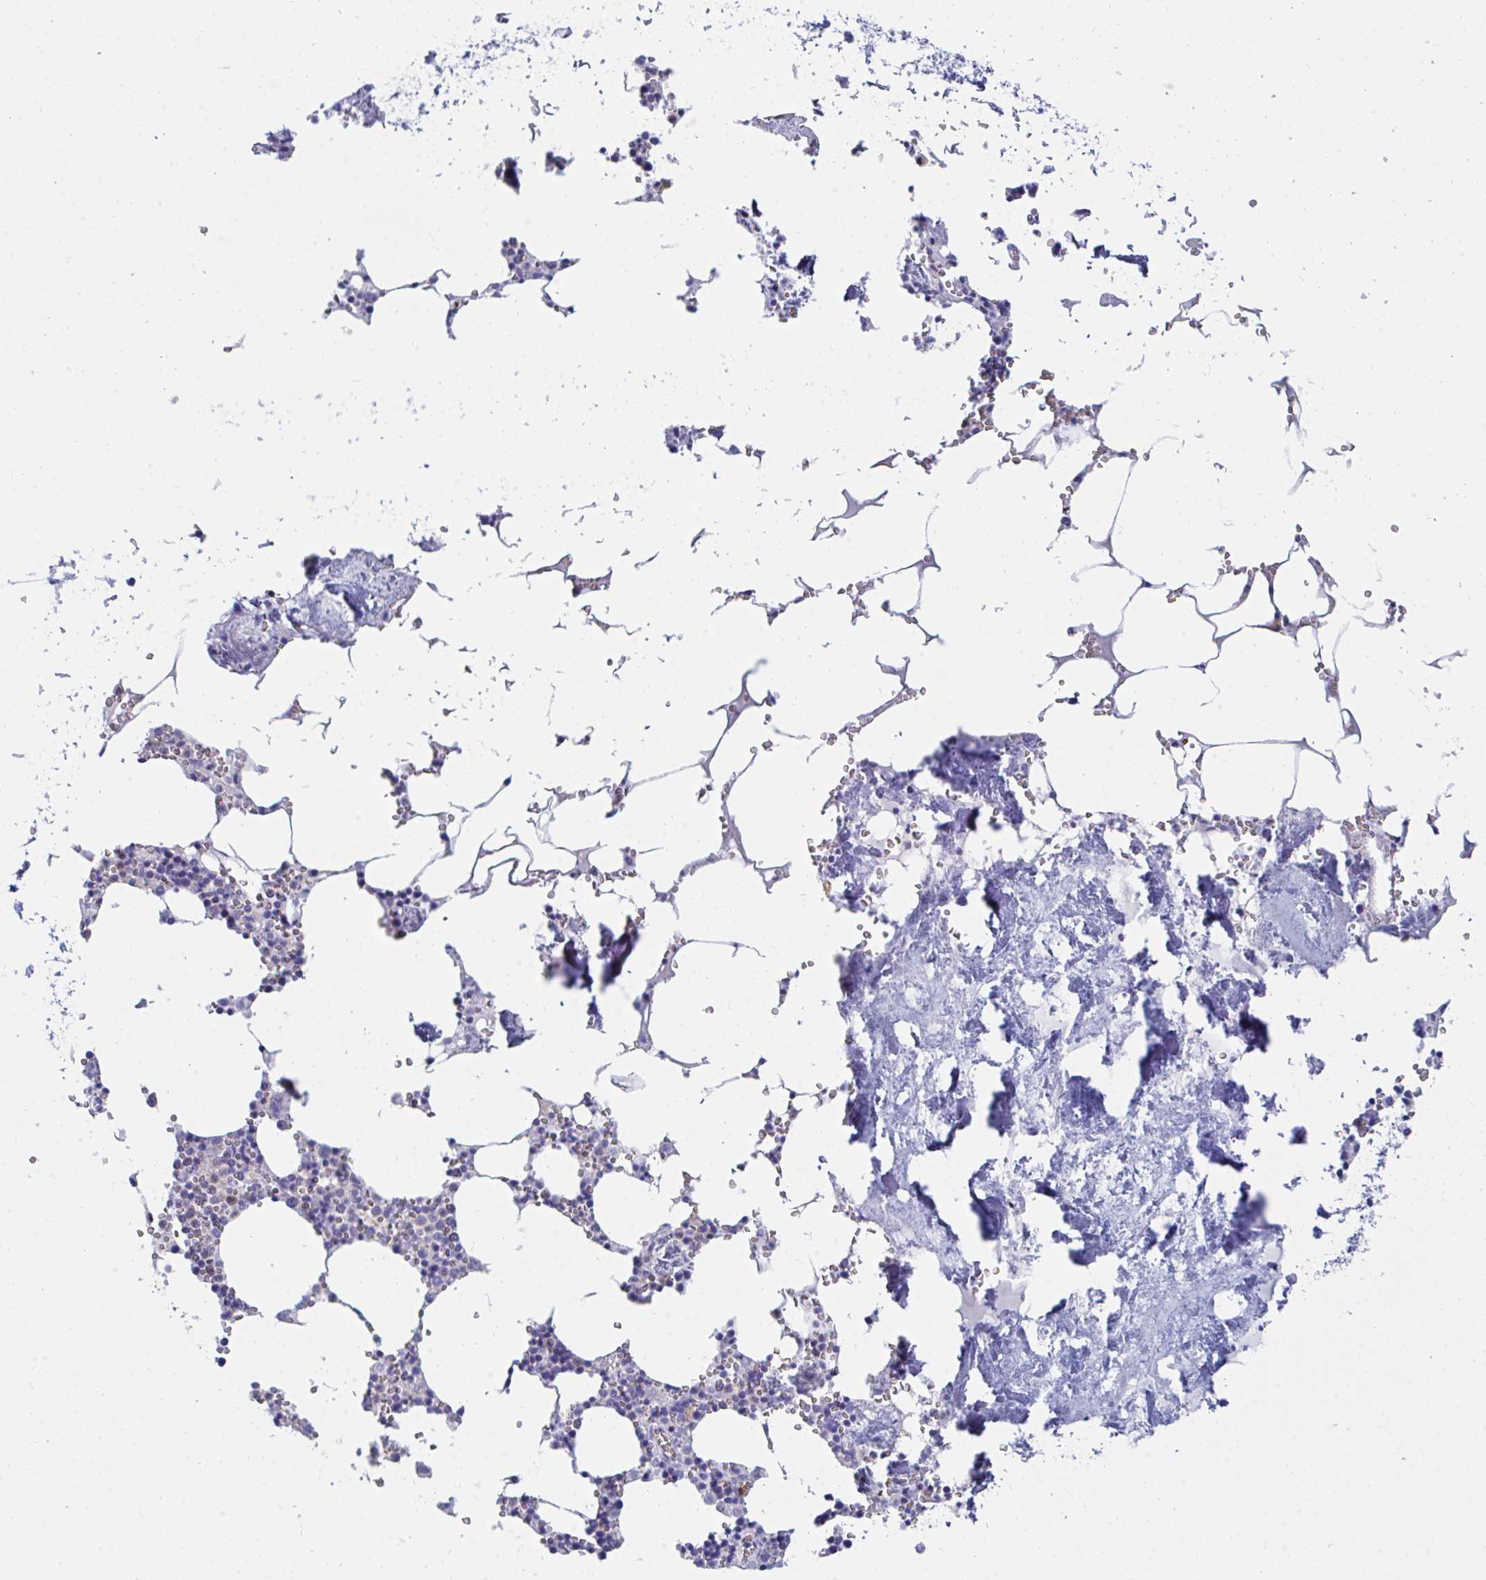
{"staining": {"intensity": "weak", "quantity": "25%-75%", "location": "cytoplasmic/membranous"}, "tissue": "bone marrow", "cell_type": "Hematopoietic cells", "image_type": "normal", "snomed": [{"axis": "morphology", "description": "Normal tissue, NOS"}, {"axis": "topography", "description": "Bone marrow"}], "caption": "DAB (3,3'-diaminobenzidine) immunohistochemical staining of unremarkable bone marrow exhibits weak cytoplasmic/membranous protein staining in about 25%-75% of hematopoietic cells.", "gene": "MGAM2", "patient": {"sex": "male", "age": 54}}